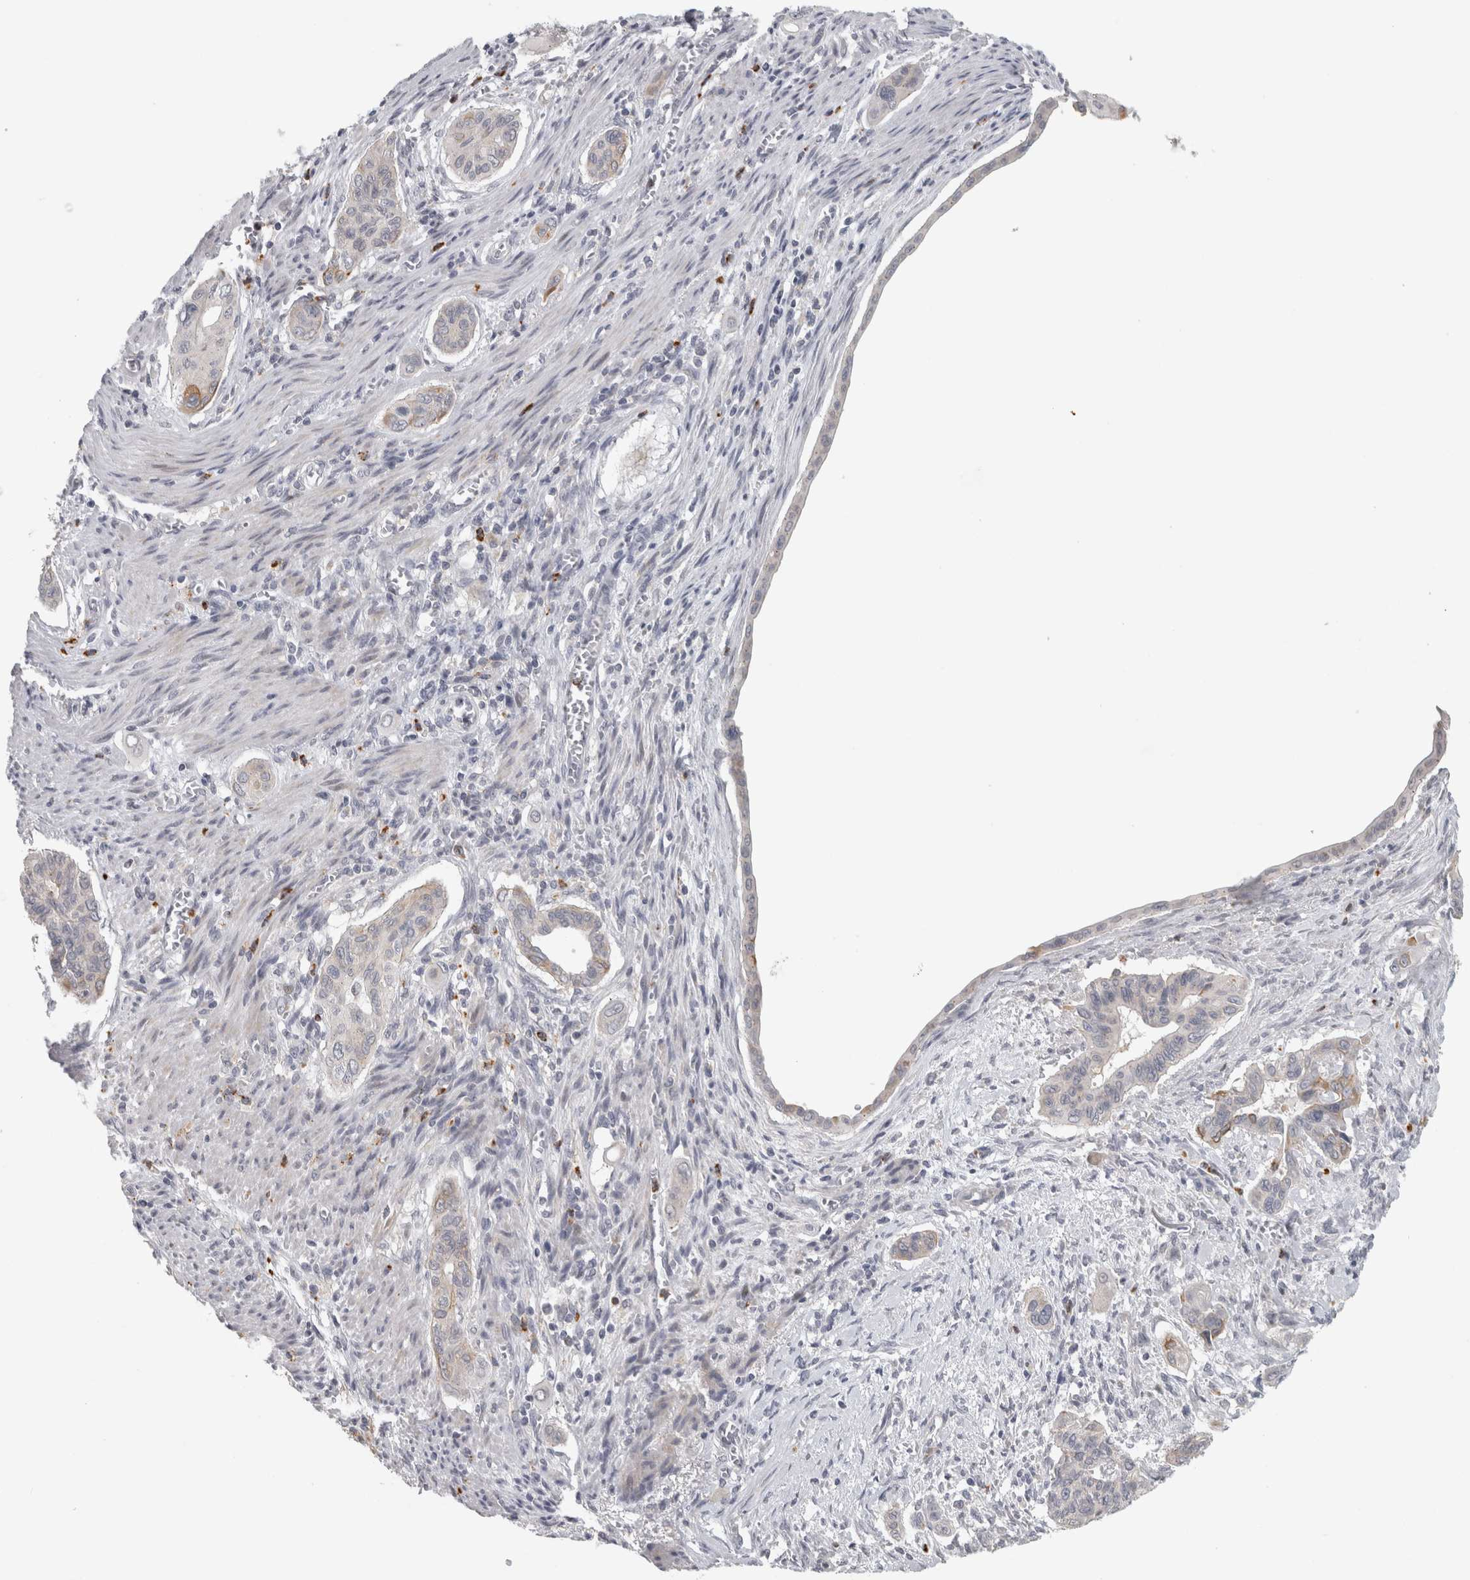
{"staining": {"intensity": "weak", "quantity": "<25%", "location": "cytoplasmic/membranous"}, "tissue": "pancreatic cancer", "cell_type": "Tumor cells", "image_type": "cancer", "snomed": [{"axis": "morphology", "description": "Adenocarcinoma, NOS"}, {"axis": "topography", "description": "Pancreas"}], "caption": "A histopathology image of adenocarcinoma (pancreatic) stained for a protein shows no brown staining in tumor cells.", "gene": "PTPRN2", "patient": {"sex": "male", "age": 77}}